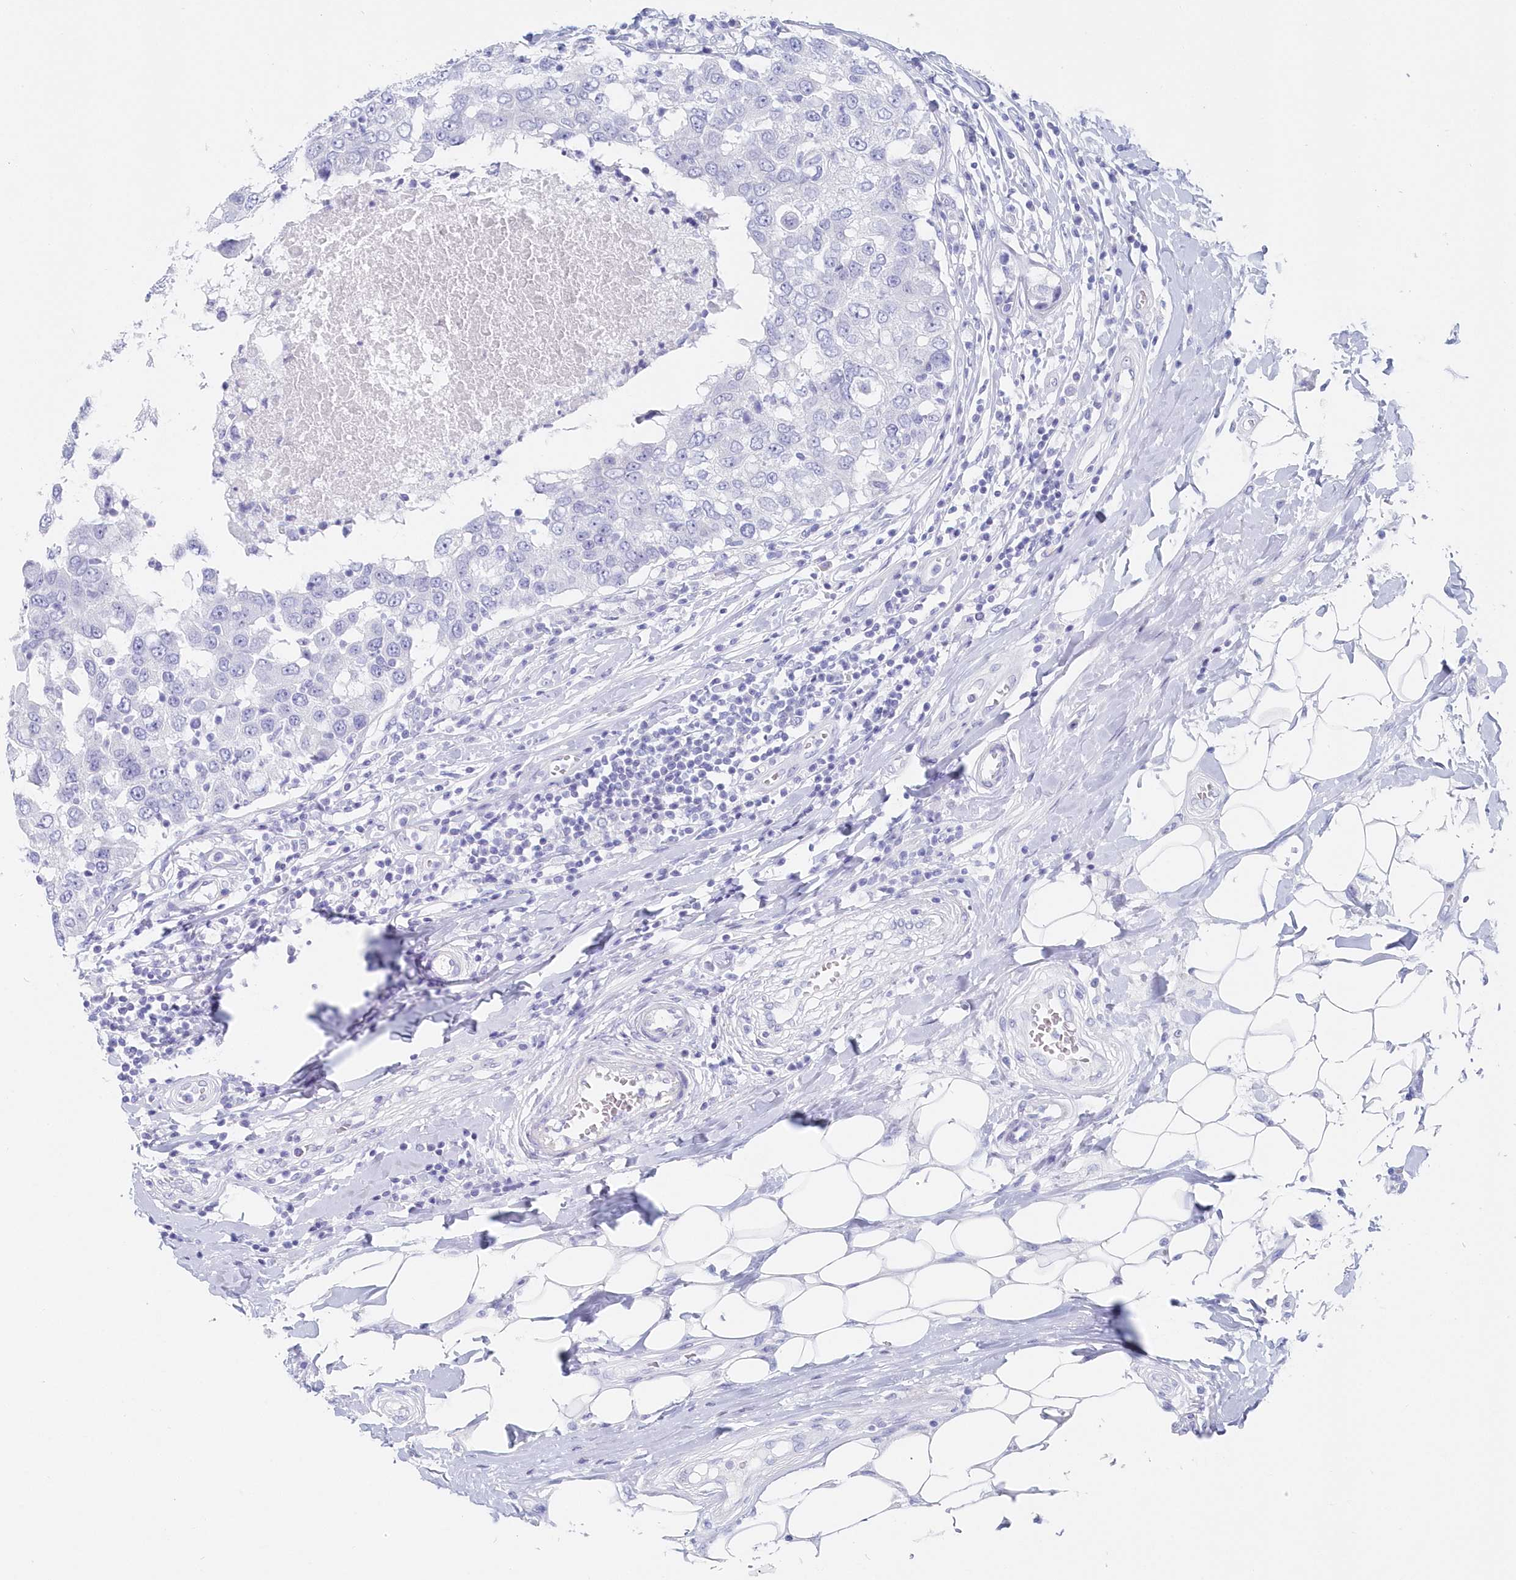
{"staining": {"intensity": "negative", "quantity": "none", "location": "none"}, "tissue": "breast cancer", "cell_type": "Tumor cells", "image_type": "cancer", "snomed": [{"axis": "morphology", "description": "Duct carcinoma"}, {"axis": "topography", "description": "Breast"}], "caption": "Immunohistochemistry image of human infiltrating ductal carcinoma (breast) stained for a protein (brown), which shows no staining in tumor cells.", "gene": "CSNK1G2", "patient": {"sex": "female", "age": 27}}